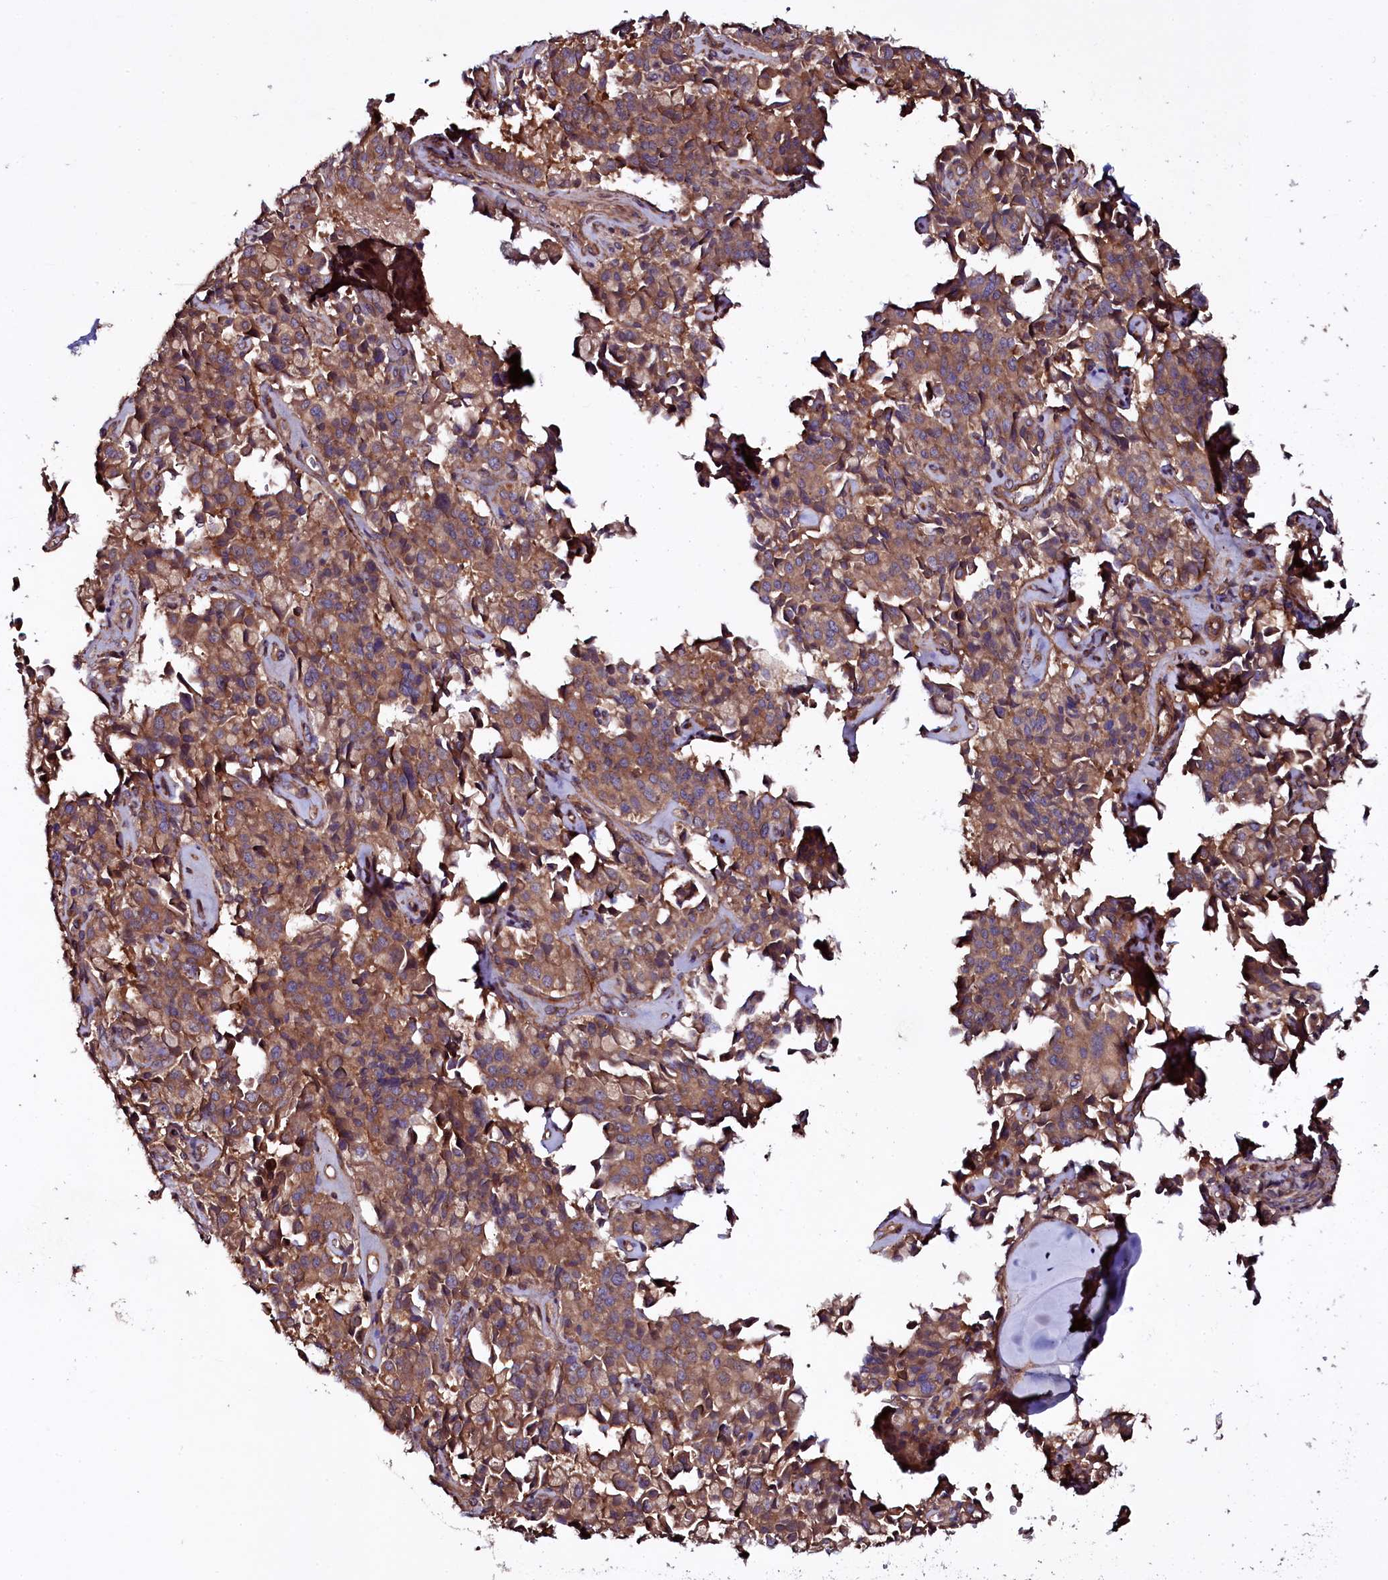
{"staining": {"intensity": "moderate", "quantity": ">75%", "location": "cytoplasmic/membranous"}, "tissue": "pancreatic cancer", "cell_type": "Tumor cells", "image_type": "cancer", "snomed": [{"axis": "morphology", "description": "Adenocarcinoma, NOS"}, {"axis": "topography", "description": "Pancreas"}], "caption": "Protein staining by immunohistochemistry reveals moderate cytoplasmic/membranous staining in about >75% of tumor cells in adenocarcinoma (pancreatic). (DAB (3,3'-diaminobenzidine) = brown stain, brightfield microscopy at high magnification).", "gene": "USPL1", "patient": {"sex": "male", "age": 65}}